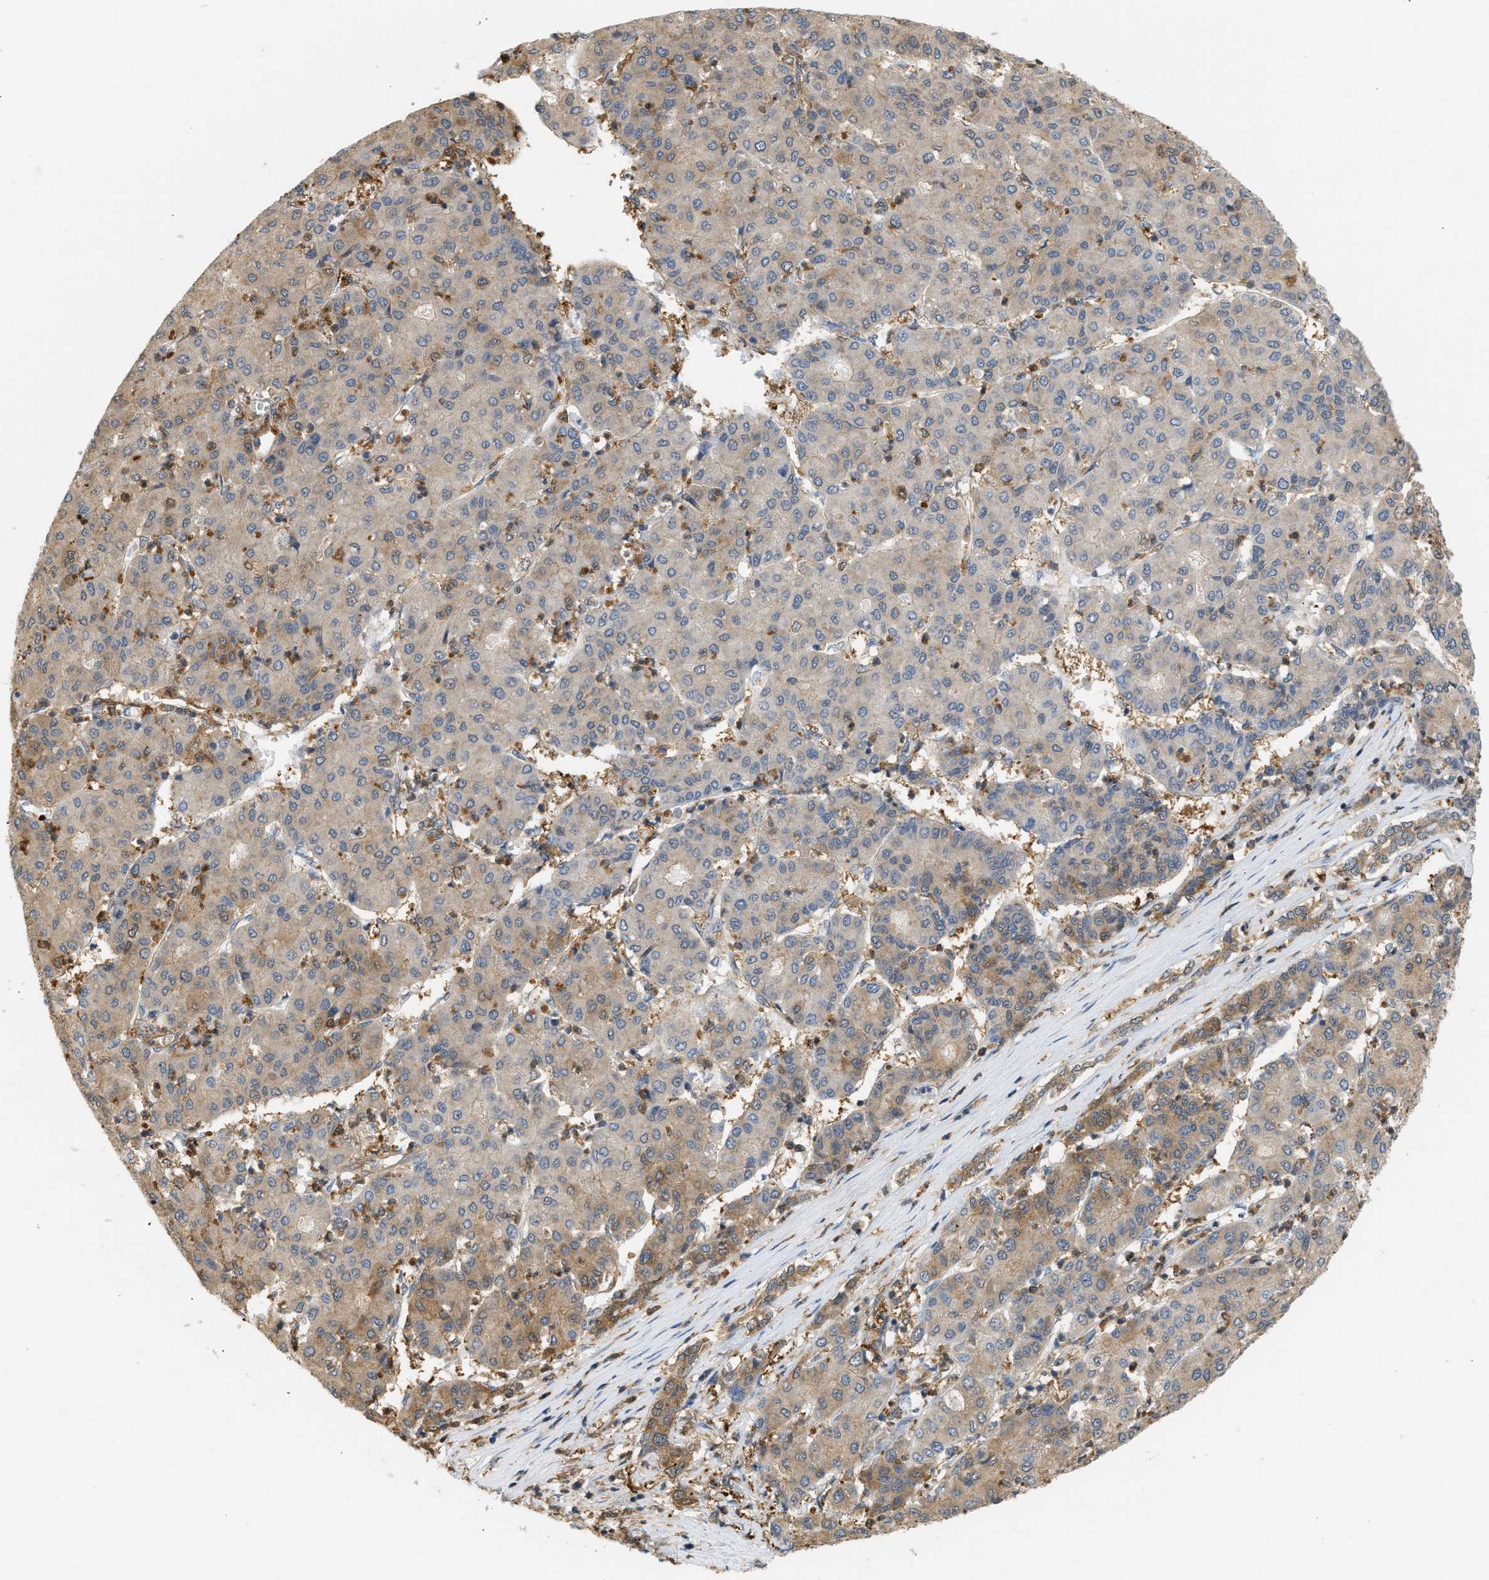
{"staining": {"intensity": "weak", "quantity": "25%-75%", "location": "cytoplasmic/membranous"}, "tissue": "liver cancer", "cell_type": "Tumor cells", "image_type": "cancer", "snomed": [{"axis": "morphology", "description": "Carcinoma, Hepatocellular, NOS"}, {"axis": "topography", "description": "Liver"}], "caption": "A brown stain labels weak cytoplasmic/membranous expression of a protein in hepatocellular carcinoma (liver) tumor cells.", "gene": "ENO1", "patient": {"sex": "male", "age": 65}}